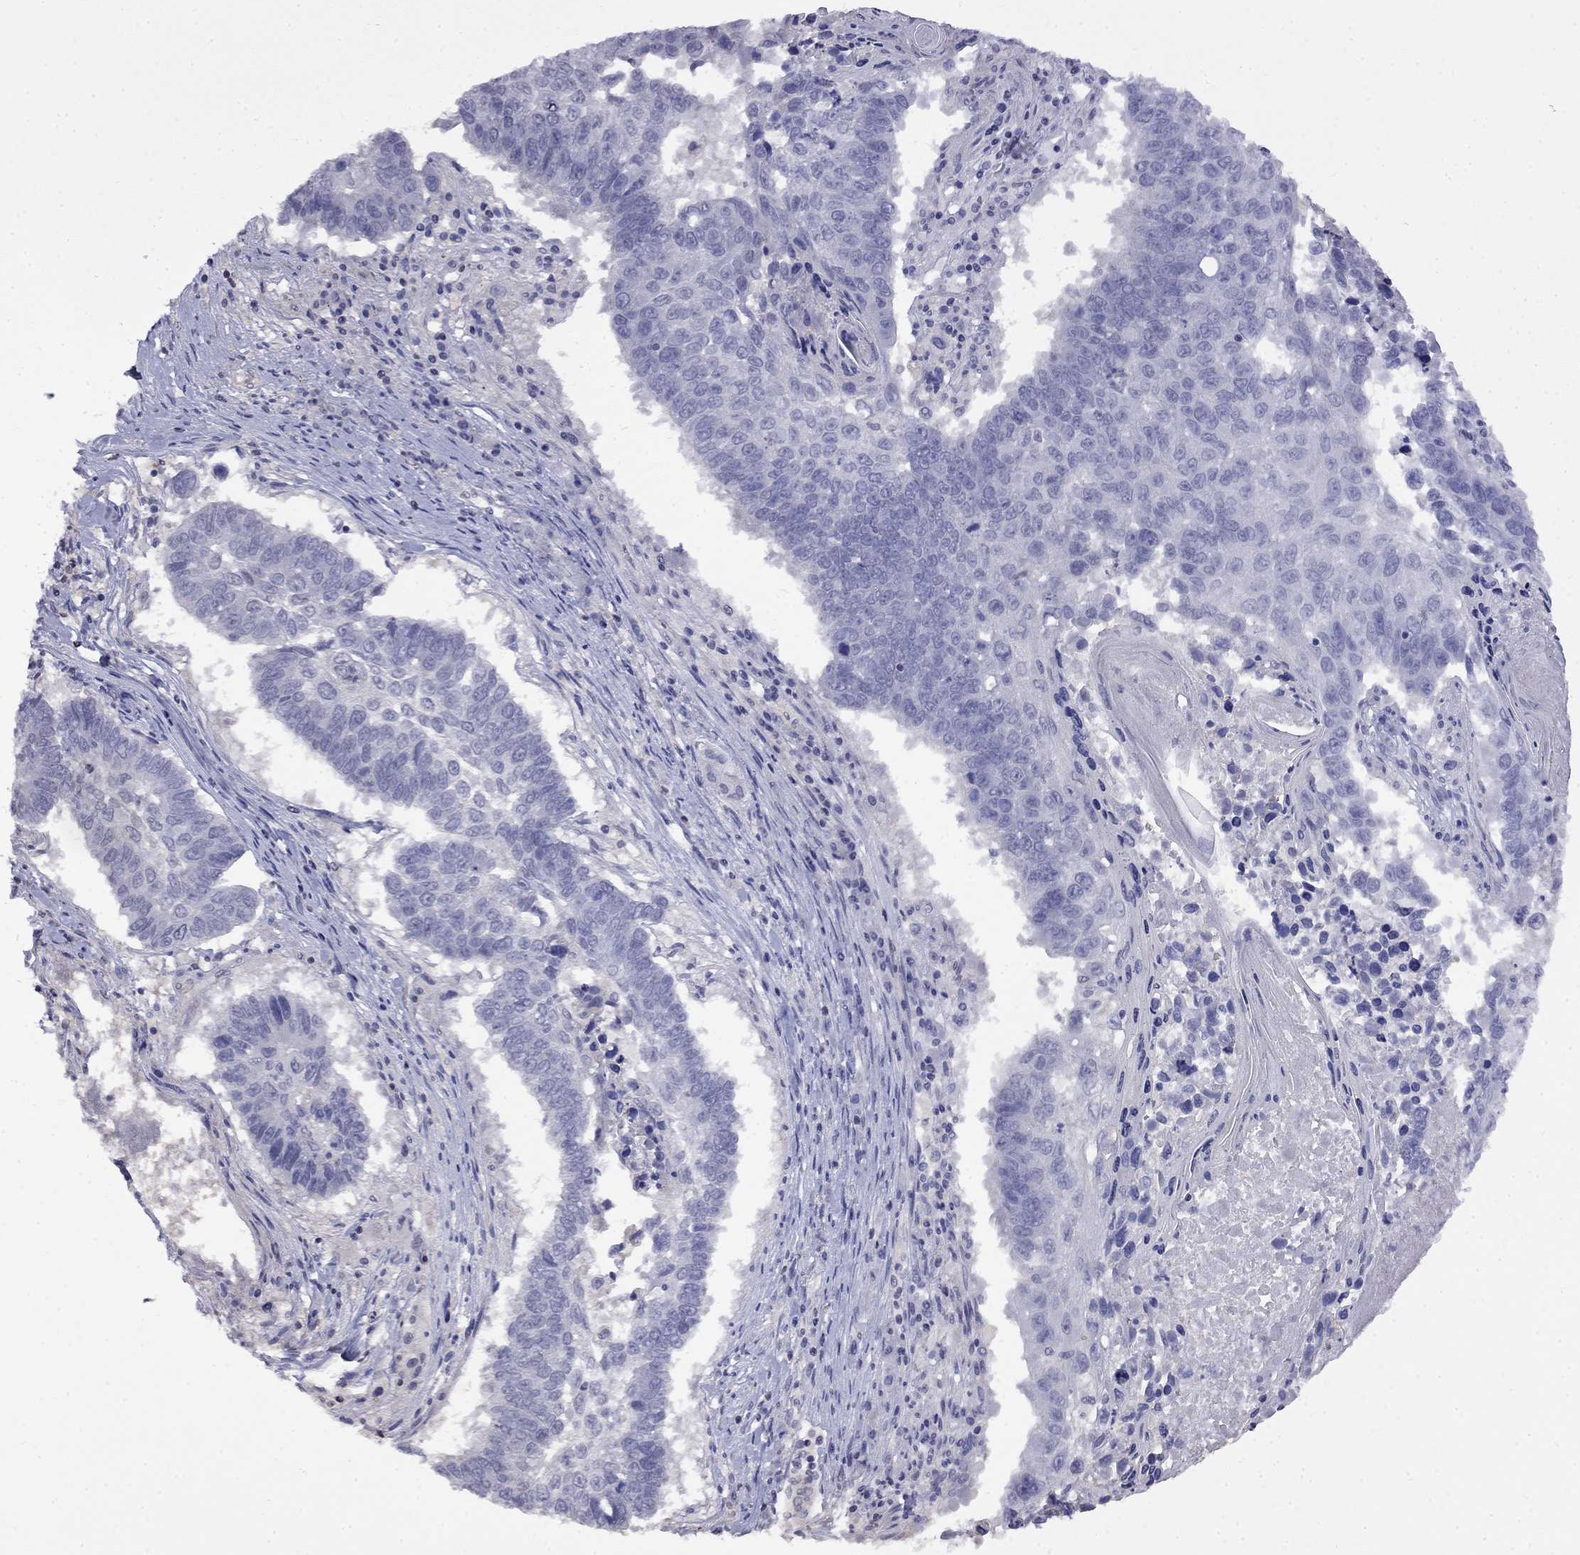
{"staining": {"intensity": "negative", "quantity": "none", "location": "none"}, "tissue": "lung cancer", "cell_type": "Tumor cells", "image_type": "cancer", "snomed": [{"axis": "morphology", "description": "Squamous cell carcinoma, NOS"}, {"axis": "topography", "description": "Lung"}], "caption": "A high-resolution image shows immunohistochemistry (IHC) staining of lung cancer, which exhibits no significant expression in tumor cells.", "gene": "GUCA1B", "patient": {"sex": "male", "age": 73}}